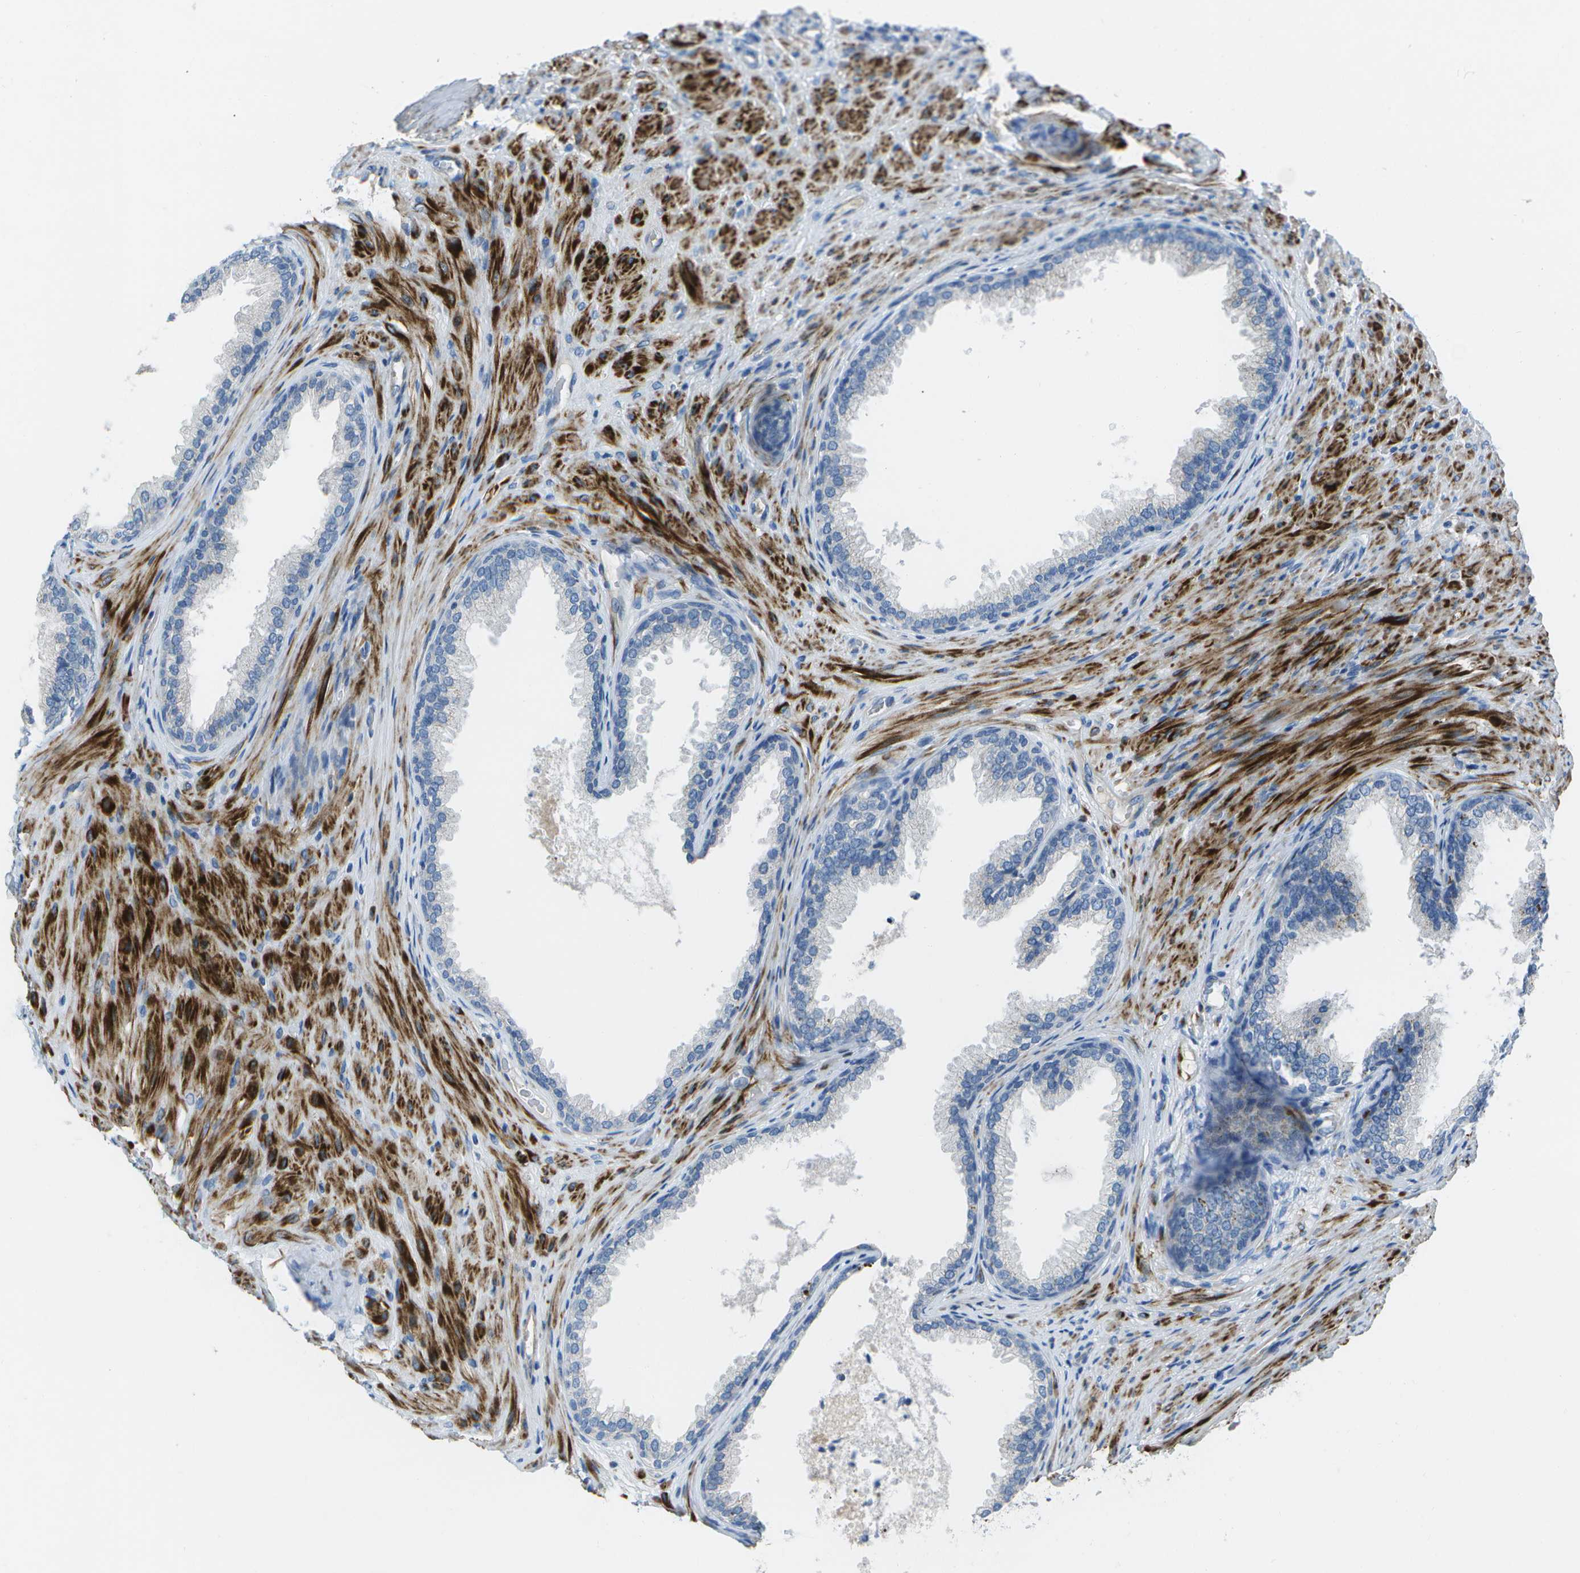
{"staining": {"intensity": "negative", "quantity": "none", "location": "none"}, "tissue": "prostate", "cell_type": "Glandular cells", "image_type": "normal", "snomed": [{"axis": "morphology", "description": "Normal tissue, NOS"}, {"axis": "topography", "description": "Prostate"}], "caption": "Immunohistochemistry micrograph of benign human prostate stained for a protein (brown), which reveals no staining in glandular cells. The staining was performed using DAB to visualize the protein expression in brown, while the nuclei were stained in blue with hematoxylin (Magnification: 20x).", "gene": "DCT", "patient": {"sex": "male", "age": 76}}